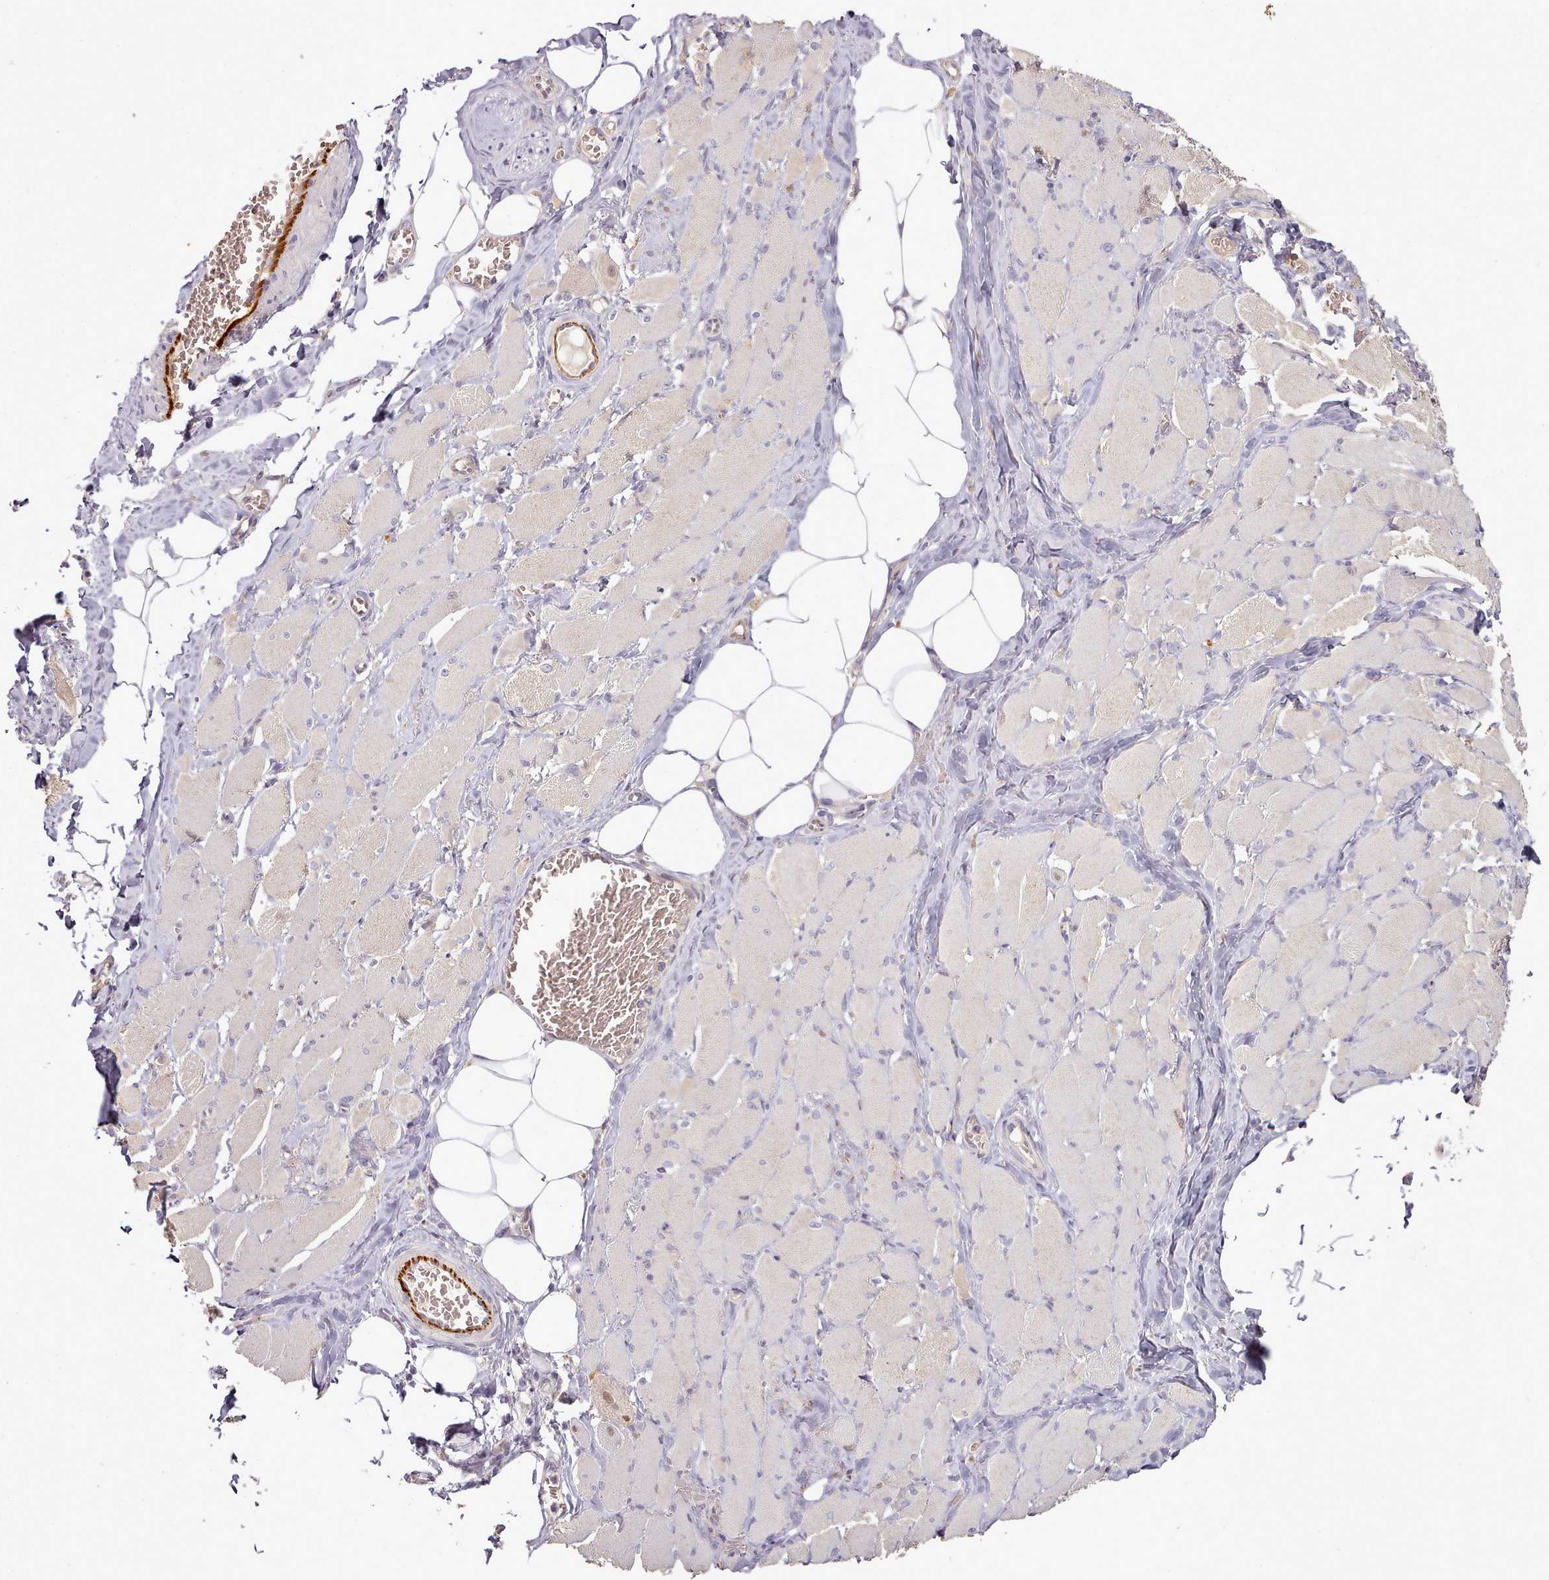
{"staining": {"intensity": "negative", "quantity": "none", "location": "none"}, "tissue": "skeletal muscle", "cell_type": "Myocytes", "image_type": "normal", "snomed": [{"axis": "morphology", "description": "Normal tissue, NOS"}, {"axis": "morphology", "description": "Basal cell carcinoma"}, {"axis": "topography", "description": "Skeletal muscle"}], "caption": "This is an immunohistochemistry photomicrograph of benign human skeletal muscle. There is no positivity in myocytes.", "gene": "C1QTNF5", "patient": {"sex": "female", "age": 64}}